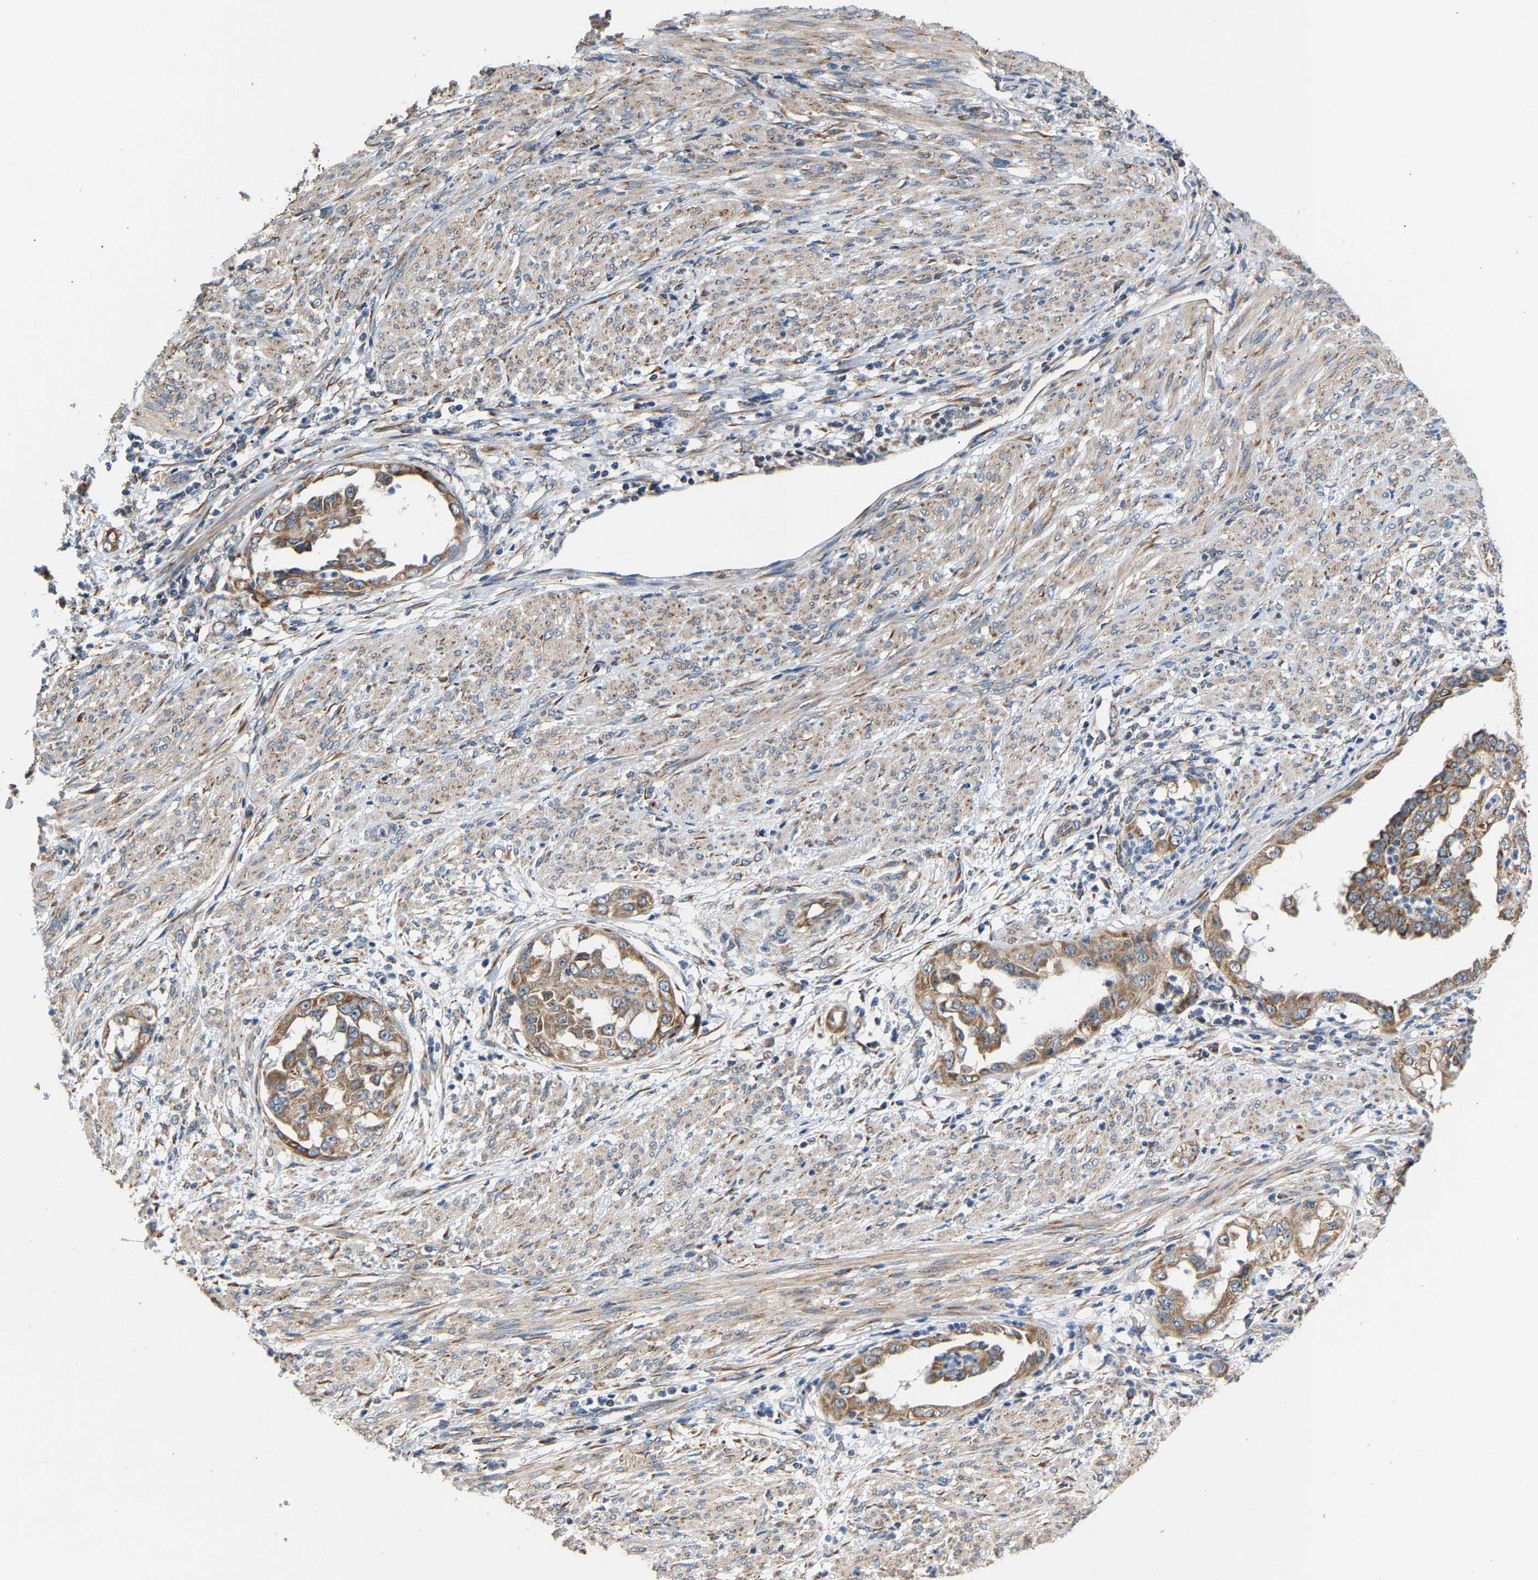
{"staining": {"intensity": "moderate", "quantity": ">75%", "location": "cytoplasmic/membranous"}, "tissue": "endometrial cancer", "cell_type": "Tumor cells", "image_type": "cancer", "snomed": [{"axis": "morphology", "description": "Adenocarcinoma, NOS"}, {"axis": "topography", "description": "Endometrium"}], "caption": "DAB (3,3'-diaminobenzidine) immunohistochemical staining of human endometrial adenocarcinoma displays moderate cytoplasmic/membranous protein expression in approximately >75% of tumor cells. (Stains: DAB (3,3'-diaminobenzidine) in brown, nuclei in blue, Microscopy: brightfield microscopy at high magnification).", "gene": "TMEM168", "patient": {"sex": "female", "age": 85}}